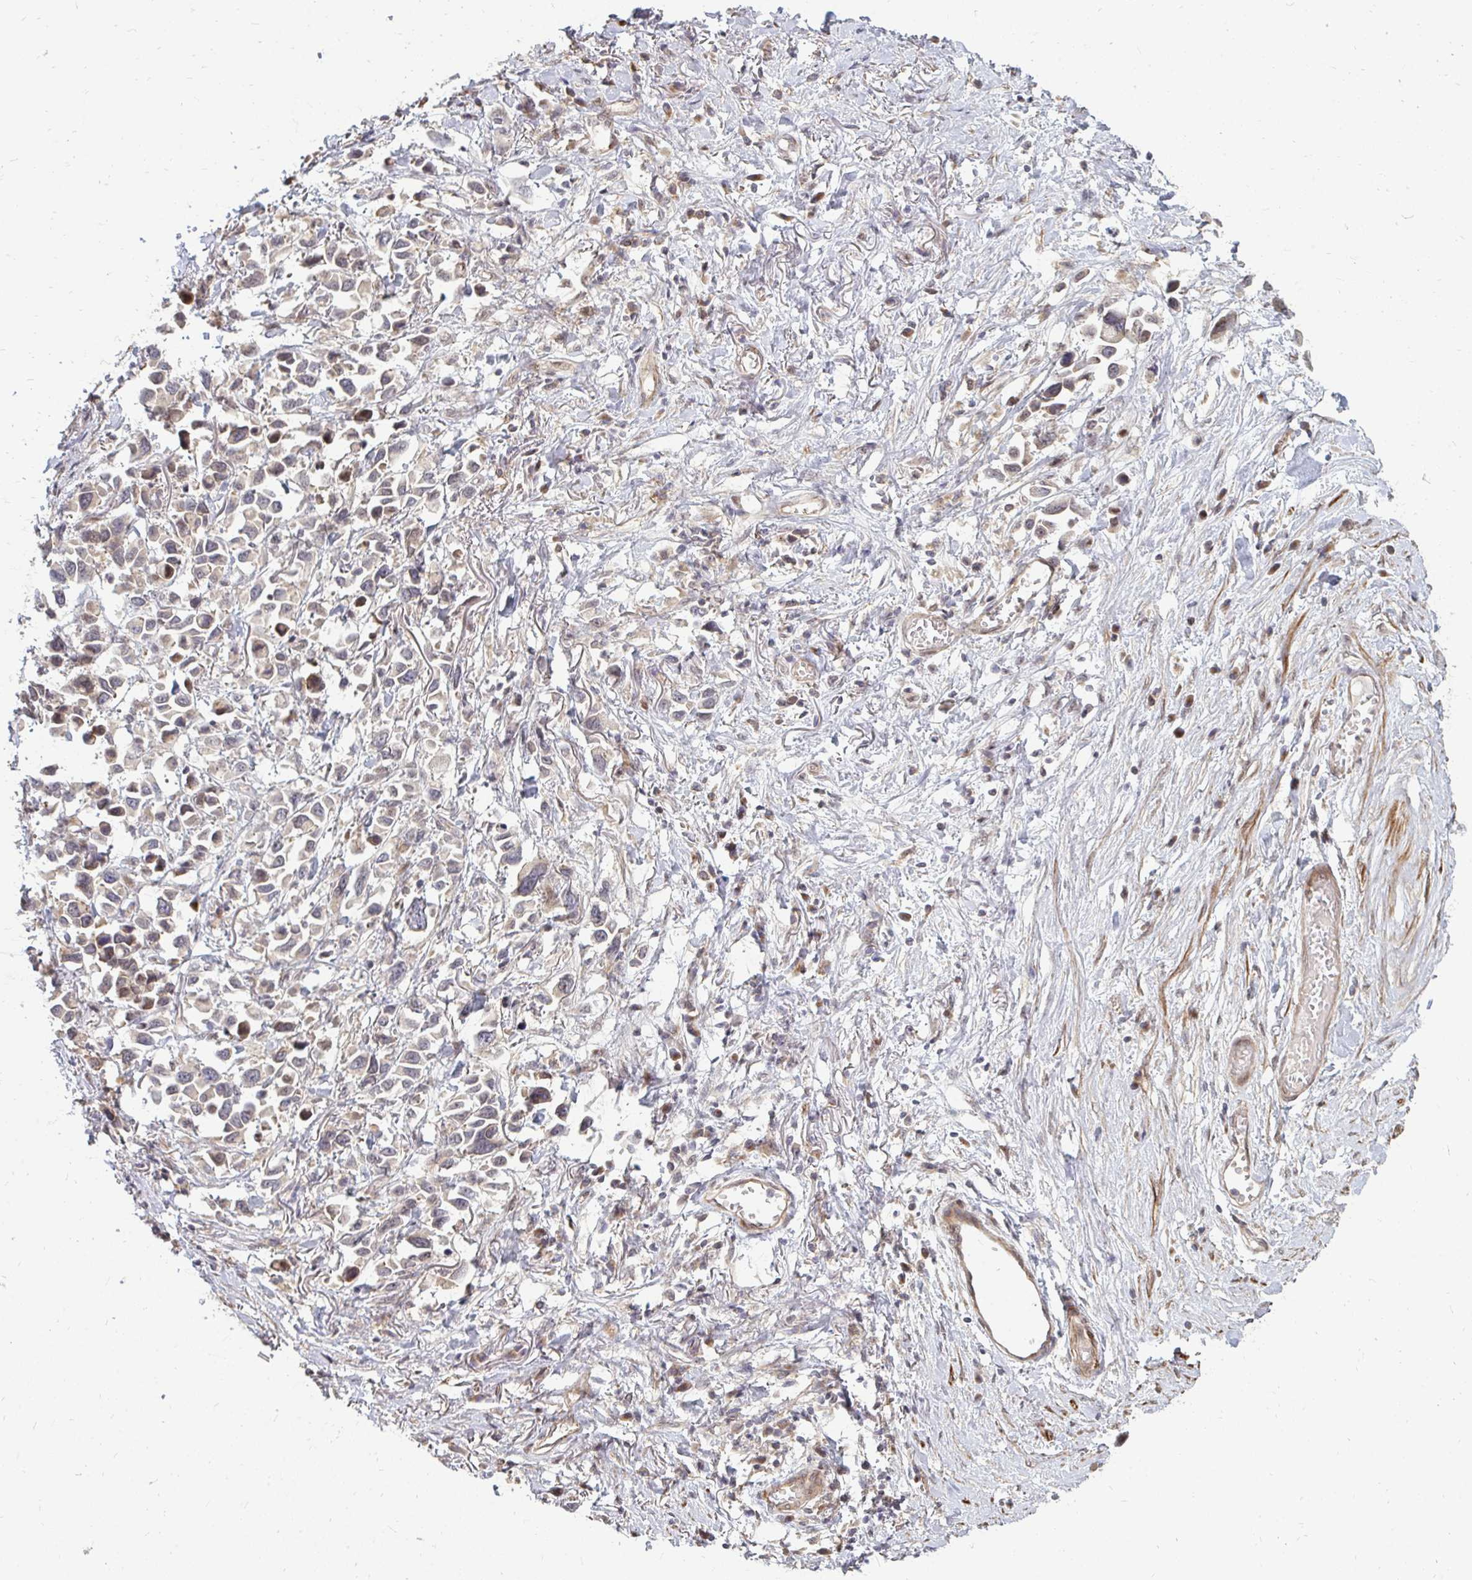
{"staining": {"intensity": "weak", "quantity": "<25%", "location": "cytoplasmic/membranous"}, "tissue": "stomach cancer", "cell_type": "Tumor cells", "image_type": "cancer", "snomed": [{"axis": "morphology", "description": "Adenocarcinoma, NOS"}, {"axis": "topography", "description": "Stomach"}], "caption": "Immunohistochemistry (IHC) image of neoplastic tissue: human stomach cancer (adenocarcinoma) stained with DAB (3,3'-diaminobenzidine) displays no significant protein staining in tumor cells. (DAB (3,3'-diaminobenzidine) immunohistochemistry (IHC) with hematoxylin counter stain).", "gene": "ZNF285", "patient": {"sex": "female", "age": 81}}